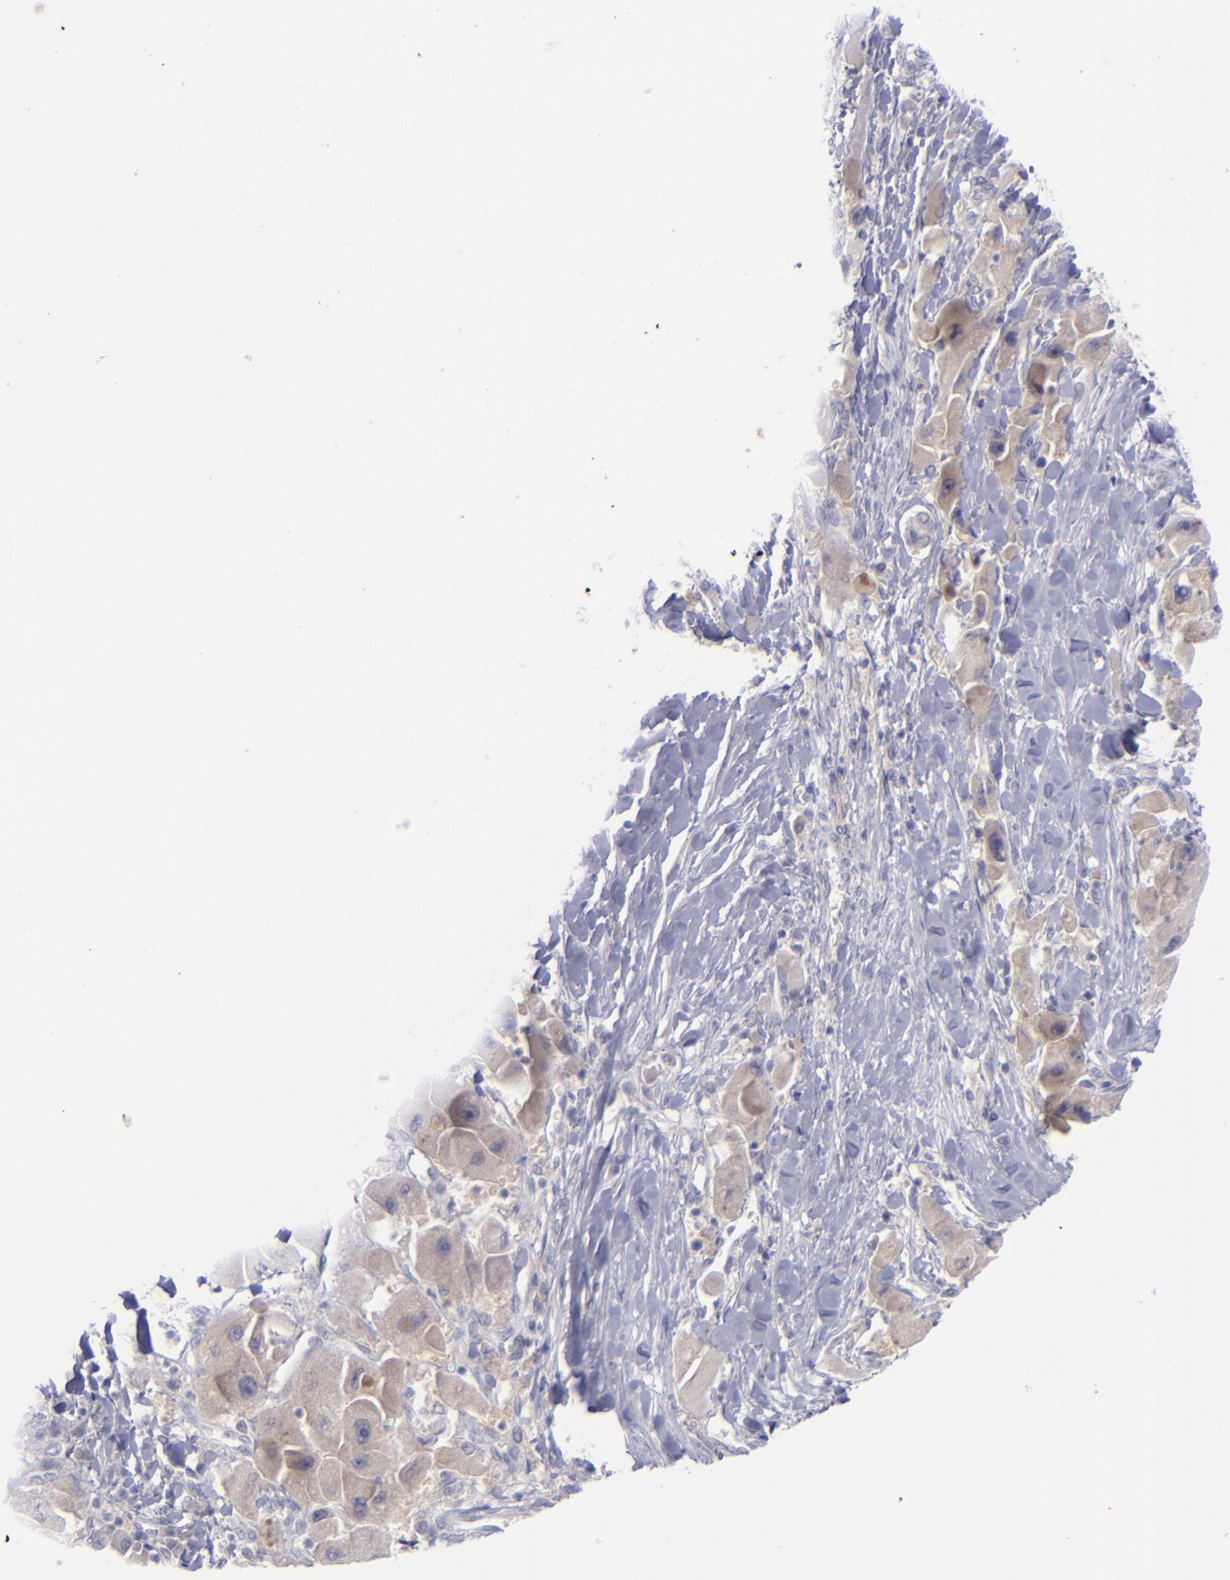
{"staining": {"intensity": "moderate", "quantity": "25%-75%", "location": "cytoplasmic/membranous"}, "tissue": "liver cancer", "cell_type": "Tumor cells", "image_type": "cancer", "snomed": [{"axis": "morphology", "description": "Carcinoma, Hepatocellular, NOS"}, {"axis": "topography", "description": "Liver"}], "caption": "Immunohistochemical staining of liver hepatocellular carcinoma demonstrates medium levels of moderate cytoplasmic/membranous protein positivity in about 25%-75% of tumor cells. (brown staining indicates protein expression, while blue staining denotes nuclei).", "gene": "EVPL", "patient": {"sex": "male", "age": 24}}